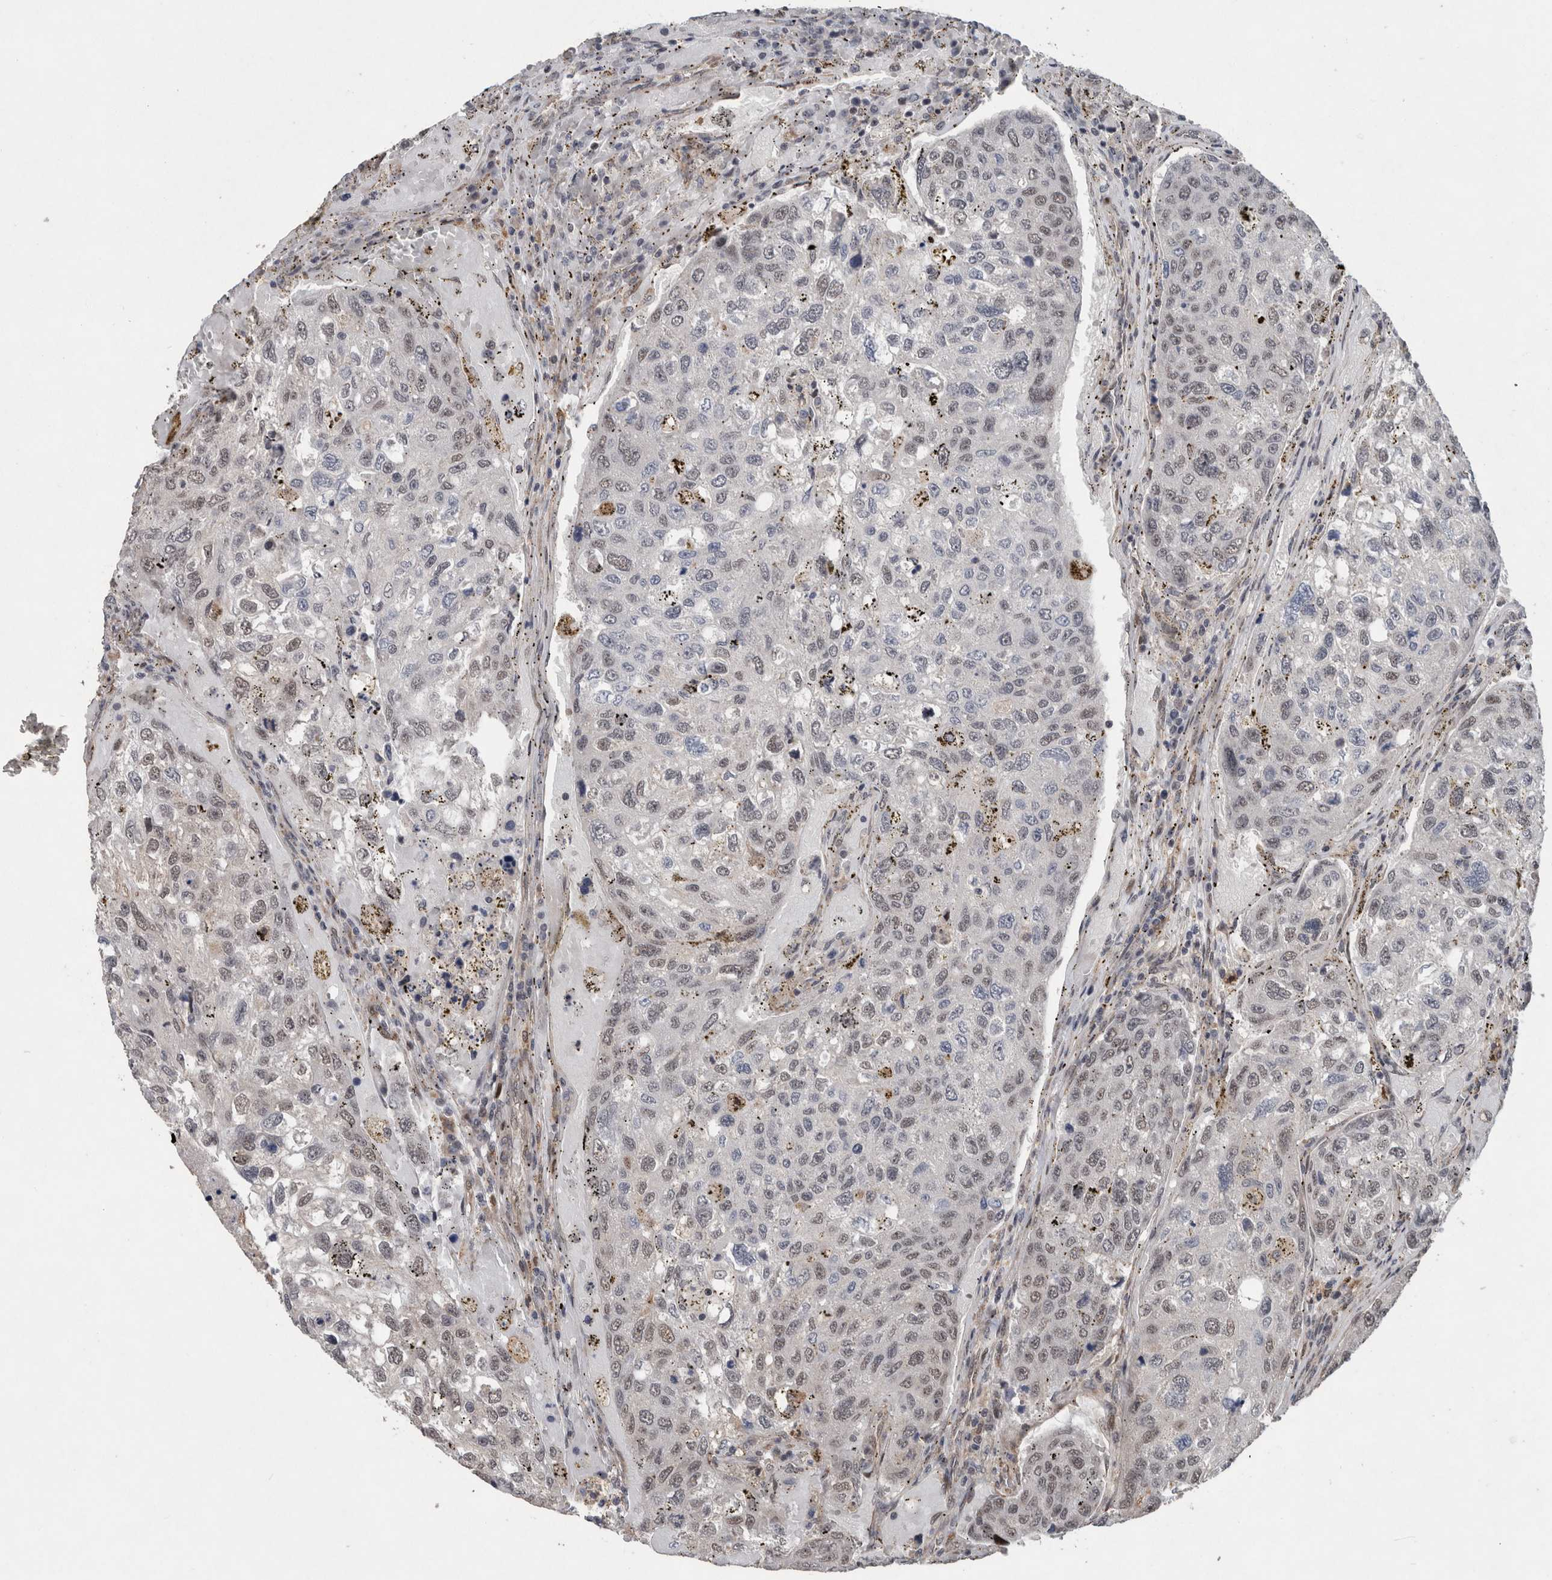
{"staining": {"intensity": "weak", "quantity": "25%-75%", "location": "nuclear"}, "tissue": "urothelial cancer", "cell_type": "Tumor cells", "image_type": "cancer", "snomed": [{"axis": "morphology", "description": "Urothelial carcinoma, High grade"}, {"axis": "topography", "description": "Lymph node"}, {"axis": "topography", "description": "Urinary bladder"}], "caption": "This histopathology image displays IHC staining of human urothelial carcinoma (high-grade), with low weak nuclear positivity in approximately 25%-75% of tumor cells.", "gene": "GIMAP6", "patient": {"sex": "male", "age": 51}}